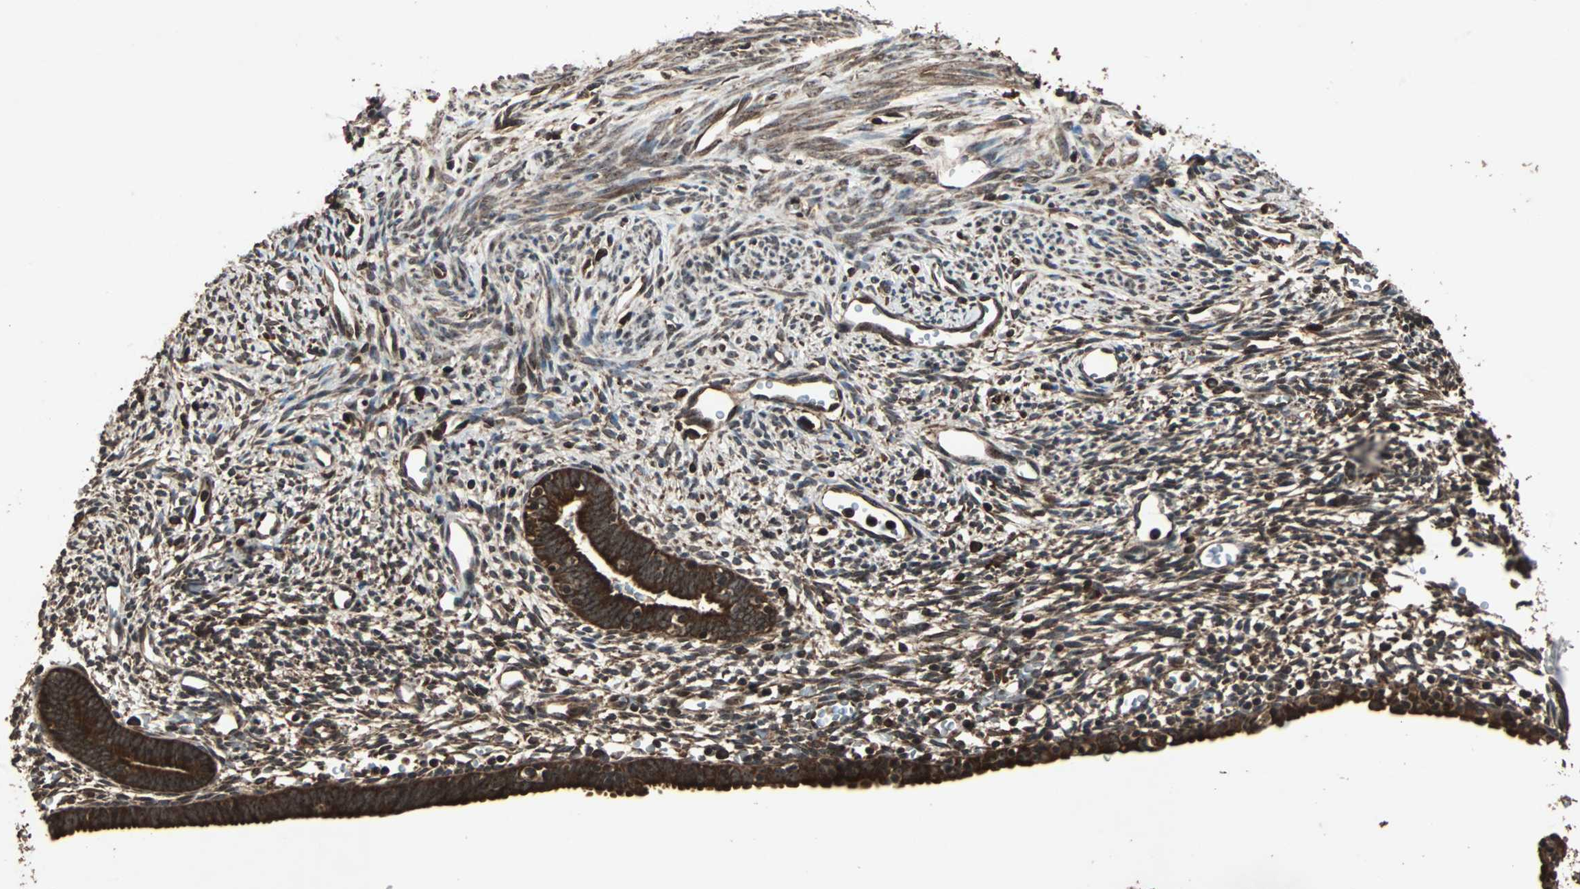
{"staining": {"intensity": "strong", "quantity": "25%-75%", "location": "cytoplasmic/membranous"}, "tissue": "endometrium", "cell_type": "Cells in endometrial stroma", "image_type": "normal", "snomed": [{"axis": "morphology", "description": "Normal tissue, NOS"}, {"axis": "morphology", "description": "Atrophy, NOS"}, {"axis": "topography", "description": "Uterus"}, {"axis": "topography", "description": "Endometrium"}], "caption": "Cells in endometrial stroma show high levels of strong cytoplasmic/membranous staining in approximately 25%-75% of cells in unremarkable human endometrium. The staining is performed using DAB (3,3'-diaminobenzidine) brown chromogen to label protein expression. The nuclei are counter-stained blue using hematoxylin.", "gene": "LAMTOR5", "patient": {"sex": "female", "age": 68}}